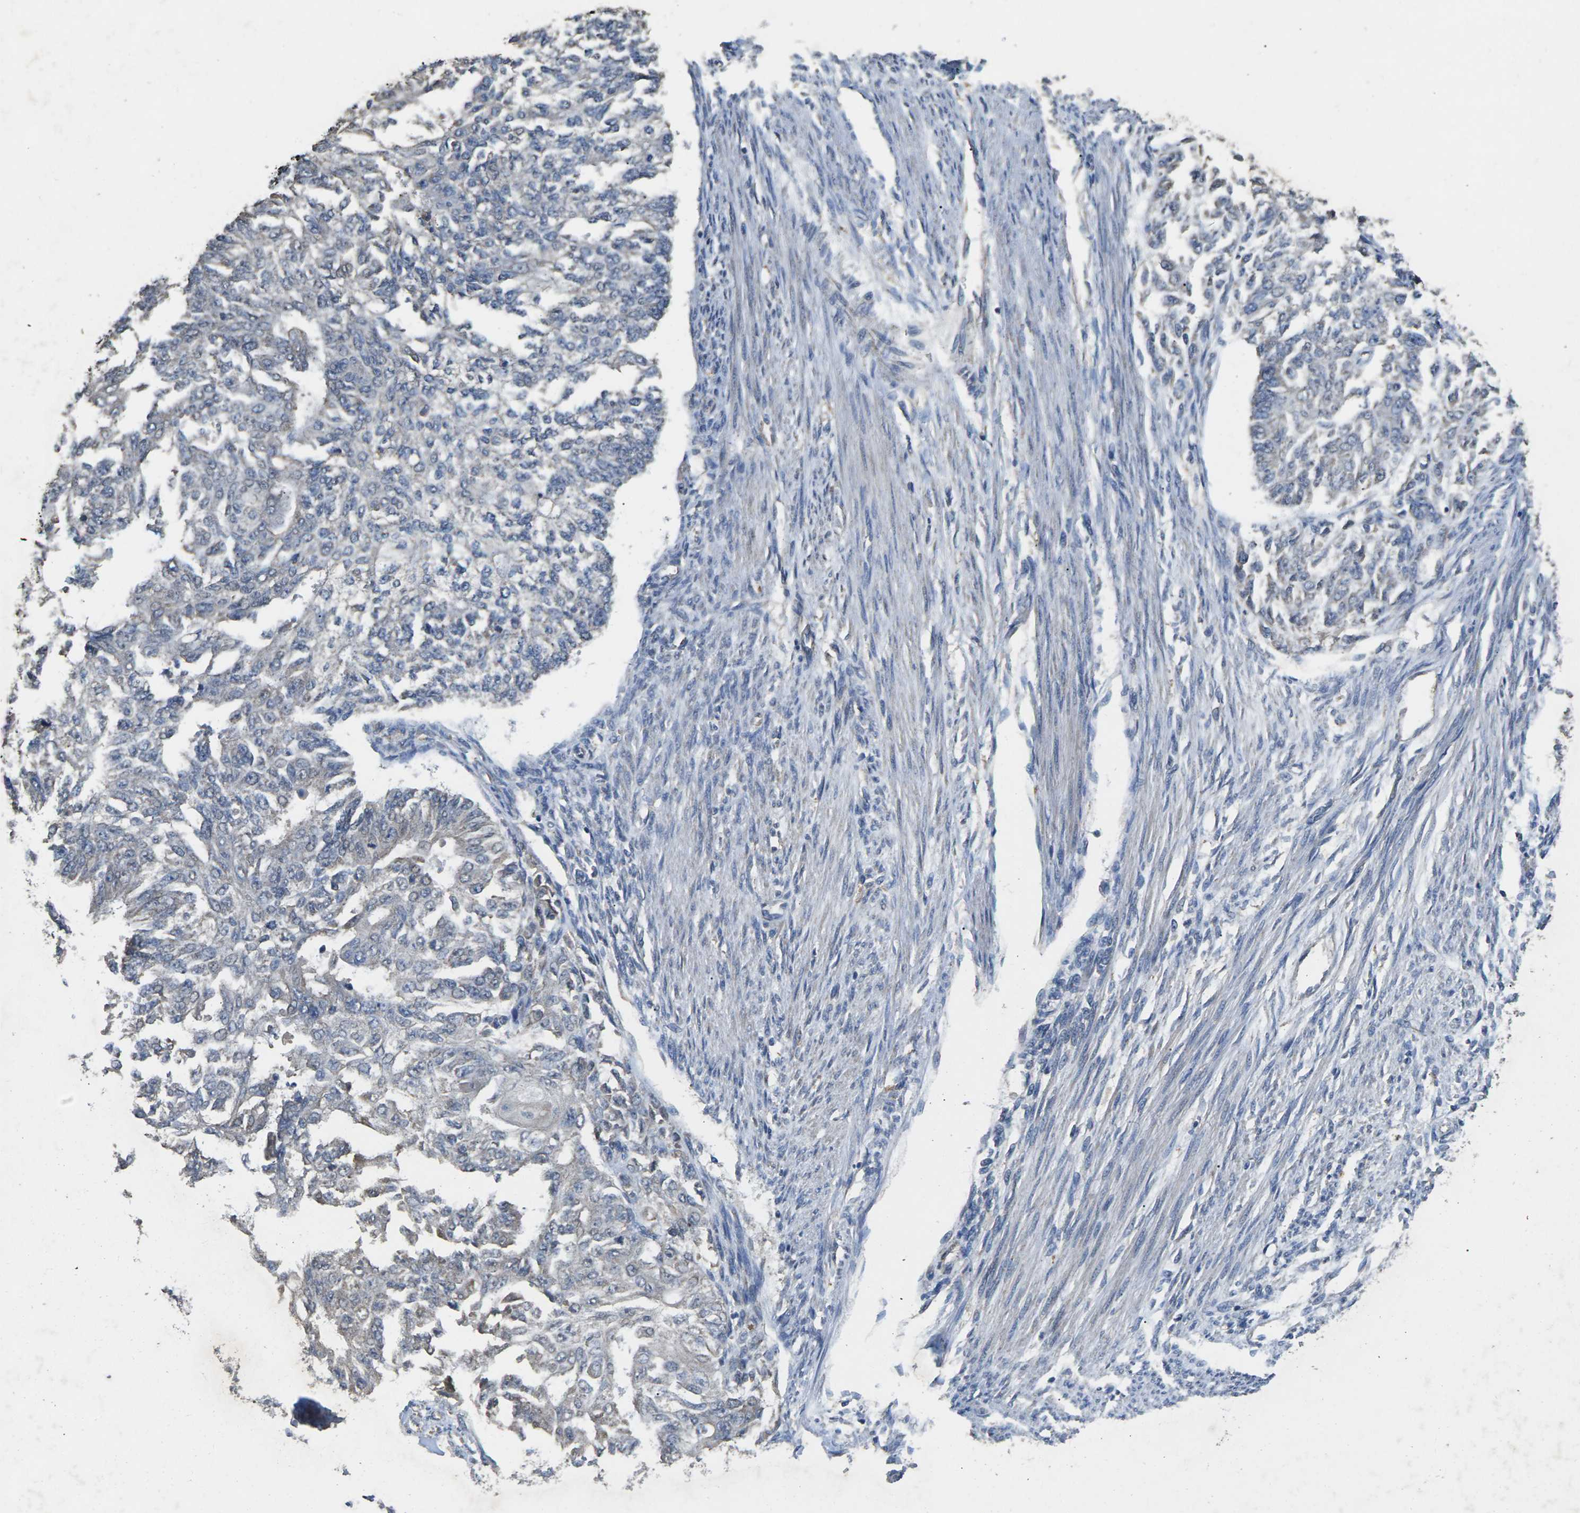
{"staining": {"intensity": "negative", "quantity": "none", "location": "none"}, "tissue": "endometrial cancer", "cell_type": "Tumor cells", "image_type": "cancer", "snomed": [{"axis": "morphology", "description": "Adenocarcinoma, NOS"}, {"axis": "topography", "description": "Endometrium"}], "caption": "This photomicrograph is of endometrial adenocarcinoma stained with IHC to label a protein in brown with the nuclei are counter-stained blue. There is no staining in tumor cells.", "gene": "B4GAT1", "patient": {"sex": "female", "age": 32}}